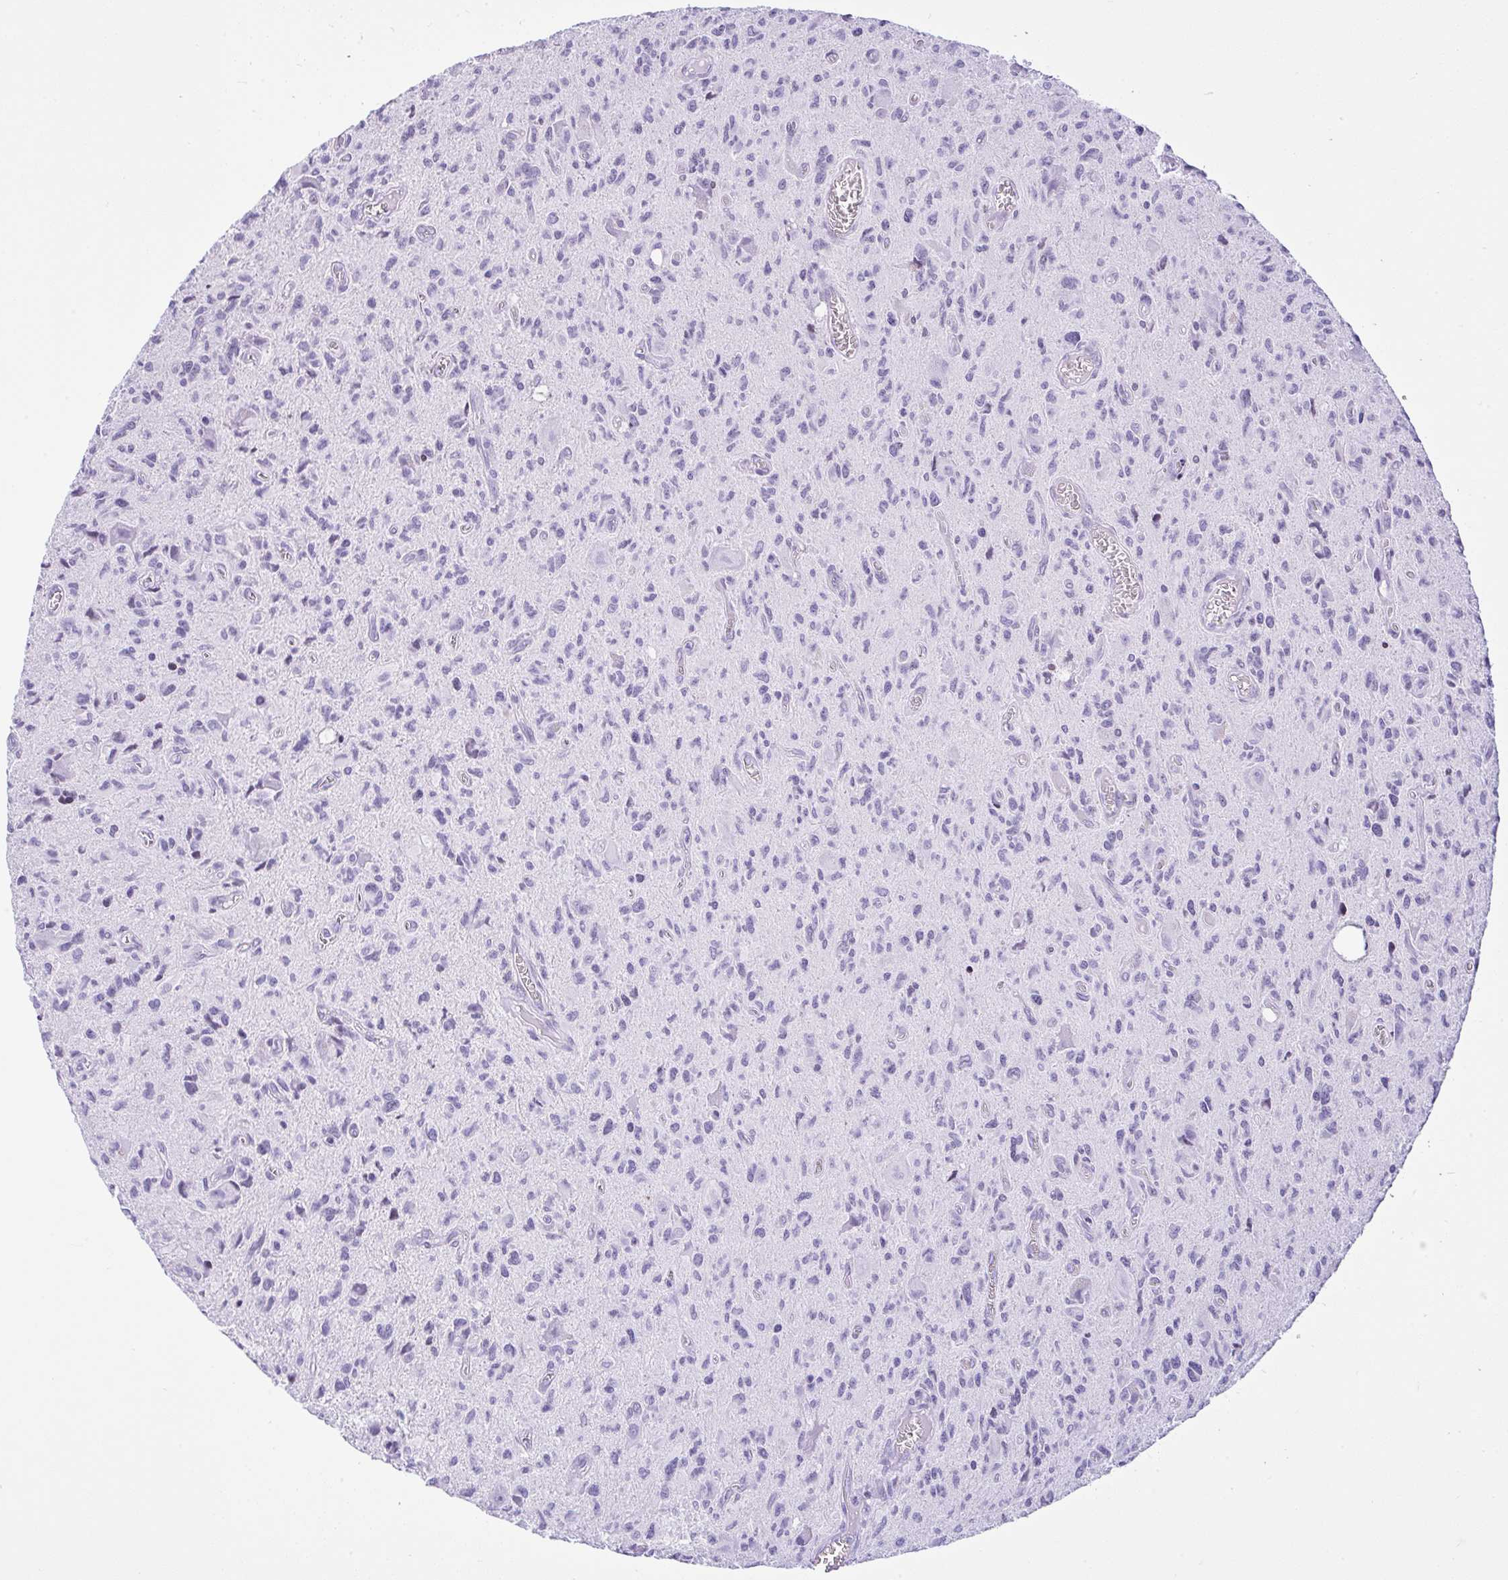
{"staining": {"intensity": "negative", "quantity": "none", "location": "none"}, "tissue": "glioma", "cell_type": "Tumor cells", "image_type": "cancer", "snomed": [{"axis": "morphology", "description": "Glioma, malignant, High grade"}, {"axis": "topography", "description": "Brain"}], "caption": "Tumor cells show no significant positivity in glioma.", "gene": "KRT27", "patient": {"sex": "male", "age": 76}}